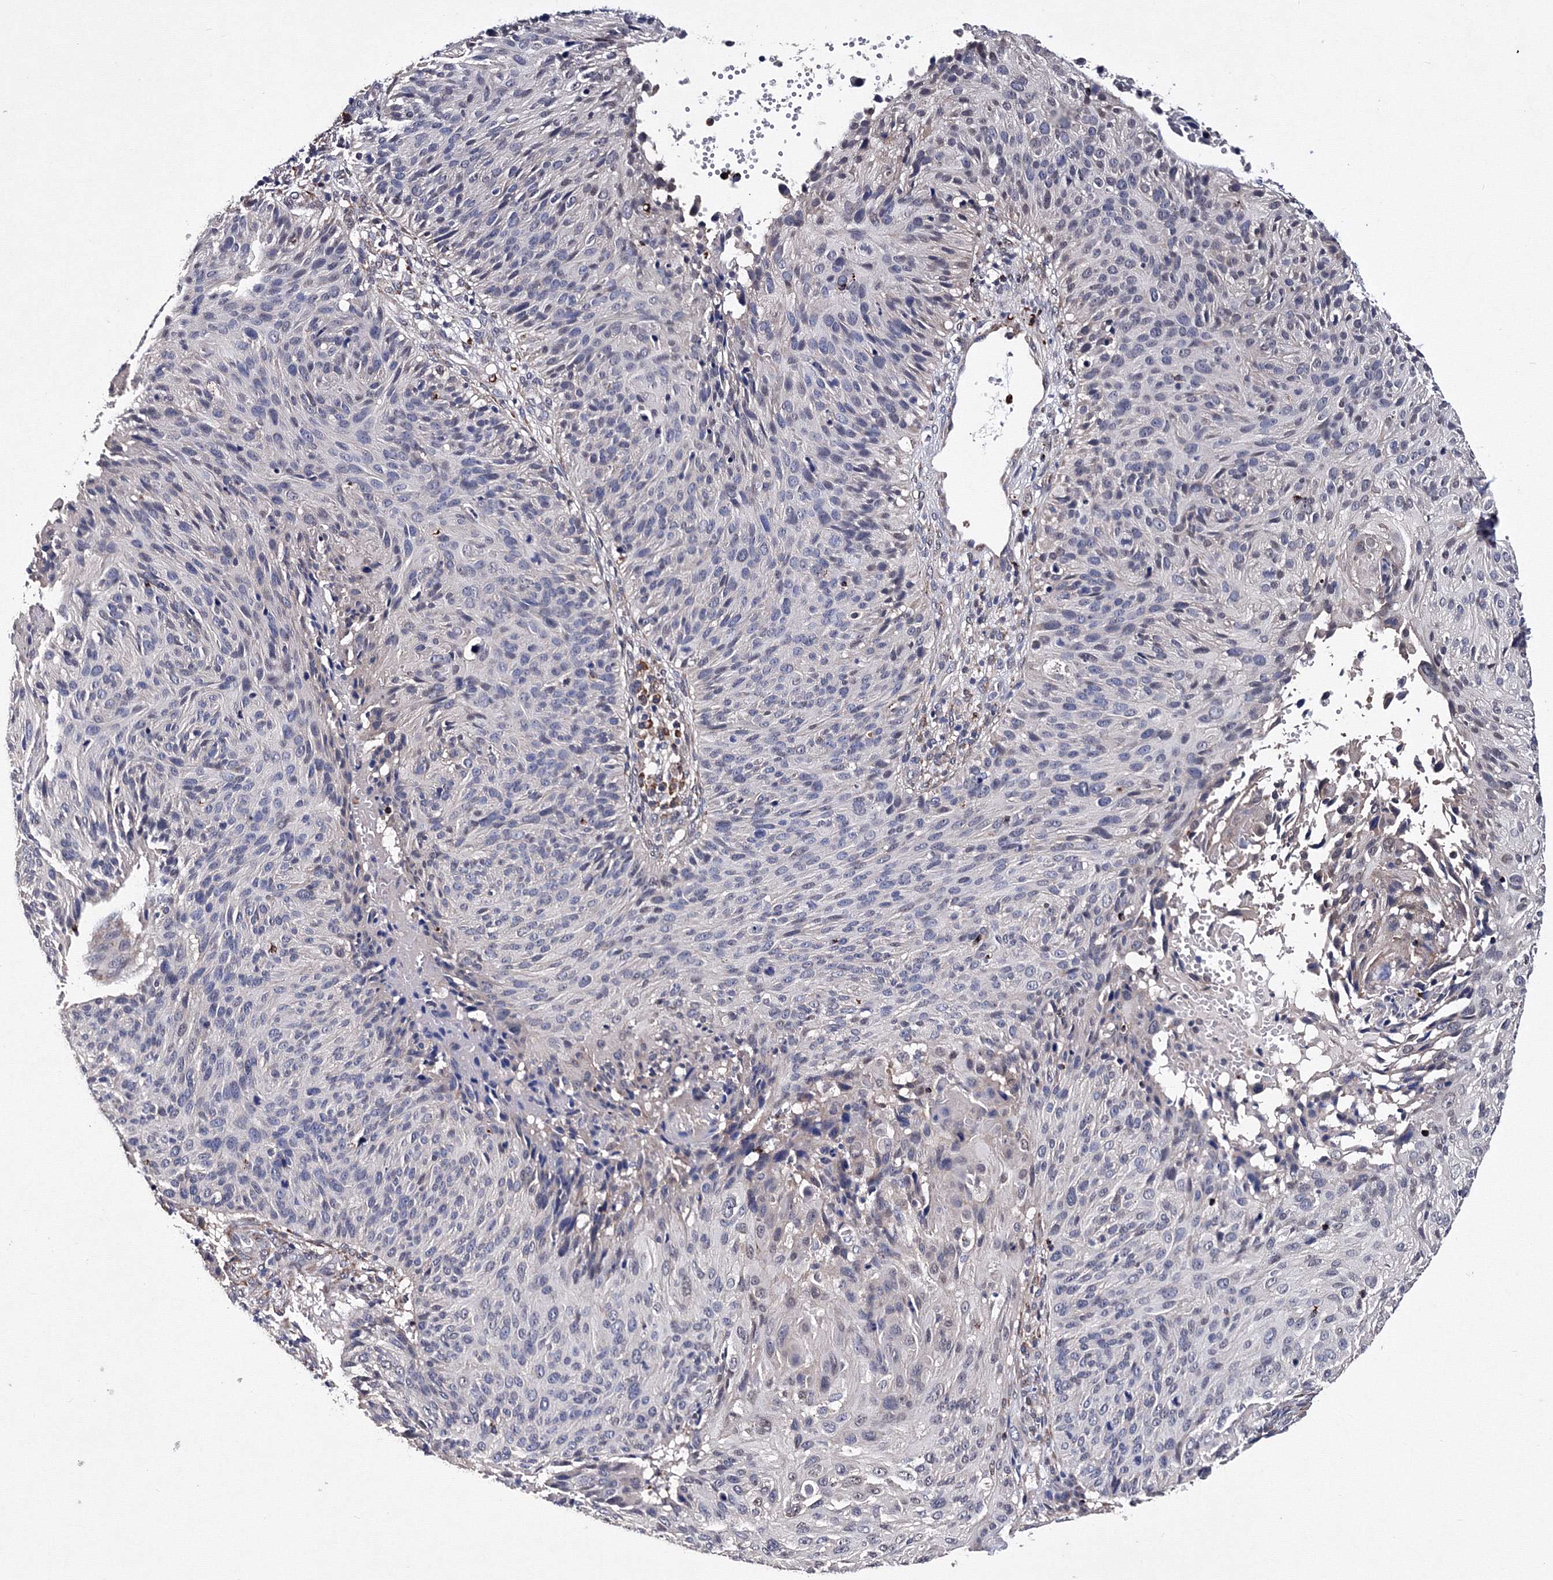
{"staining": {"intensity": "negative", "quantity": "none", "location": "none"}, "tissue": "cervical cancer", "cell_type": "Tumor cells", "image_type": "cancer", "snomed": [{"axis": "morphology", "description": "Squamous cell carcinoma, NOS"}, {"axis": "topography", "description": "Cervix"}], "caption": "Immunohistochemistry (IHC) of human cervical cancer exhibits no staining in tumor cells.", "gene": "PHYKPL", "patient": {"sex": "female", "age": 74}}